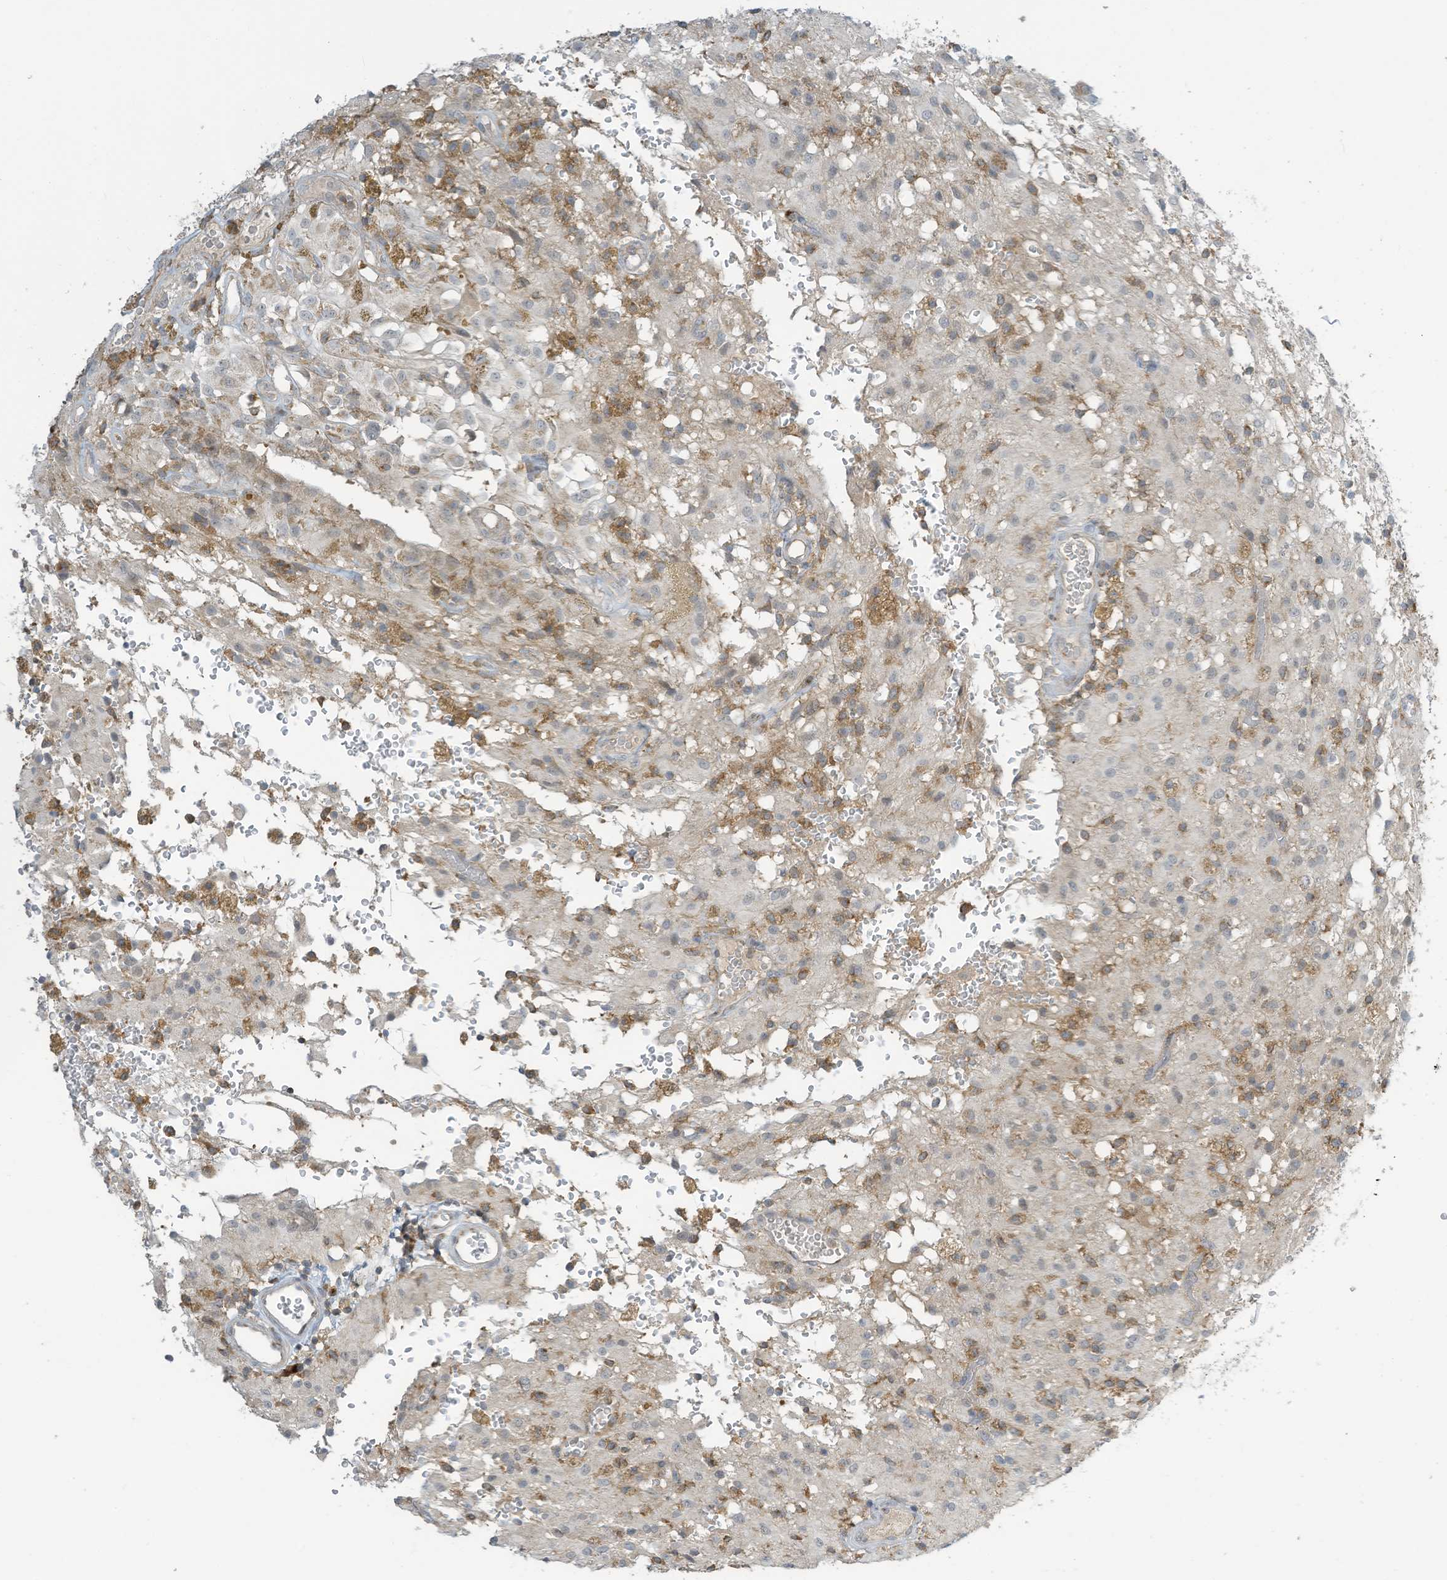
{"staining": {"intensity": "moderate", "quantity": "<25%", "location": "cytoplasmic/membranous"}, "tissue": "glioma", "cell_type": "Tumor cells", "image_type": "cancer", "snomed": [{"axis": "morphology", "description": "Glioma, malignant, High grade"}, {"axis": "topography", "description": "Brain"}], "caption": "Human glioma stained with a brown dye demonstrates moderate cytoplasmic/membranous positive expression in about <25% of tumor cells.", "gene": "PARVG", "patient": {"sex": "female", "age": 59}}